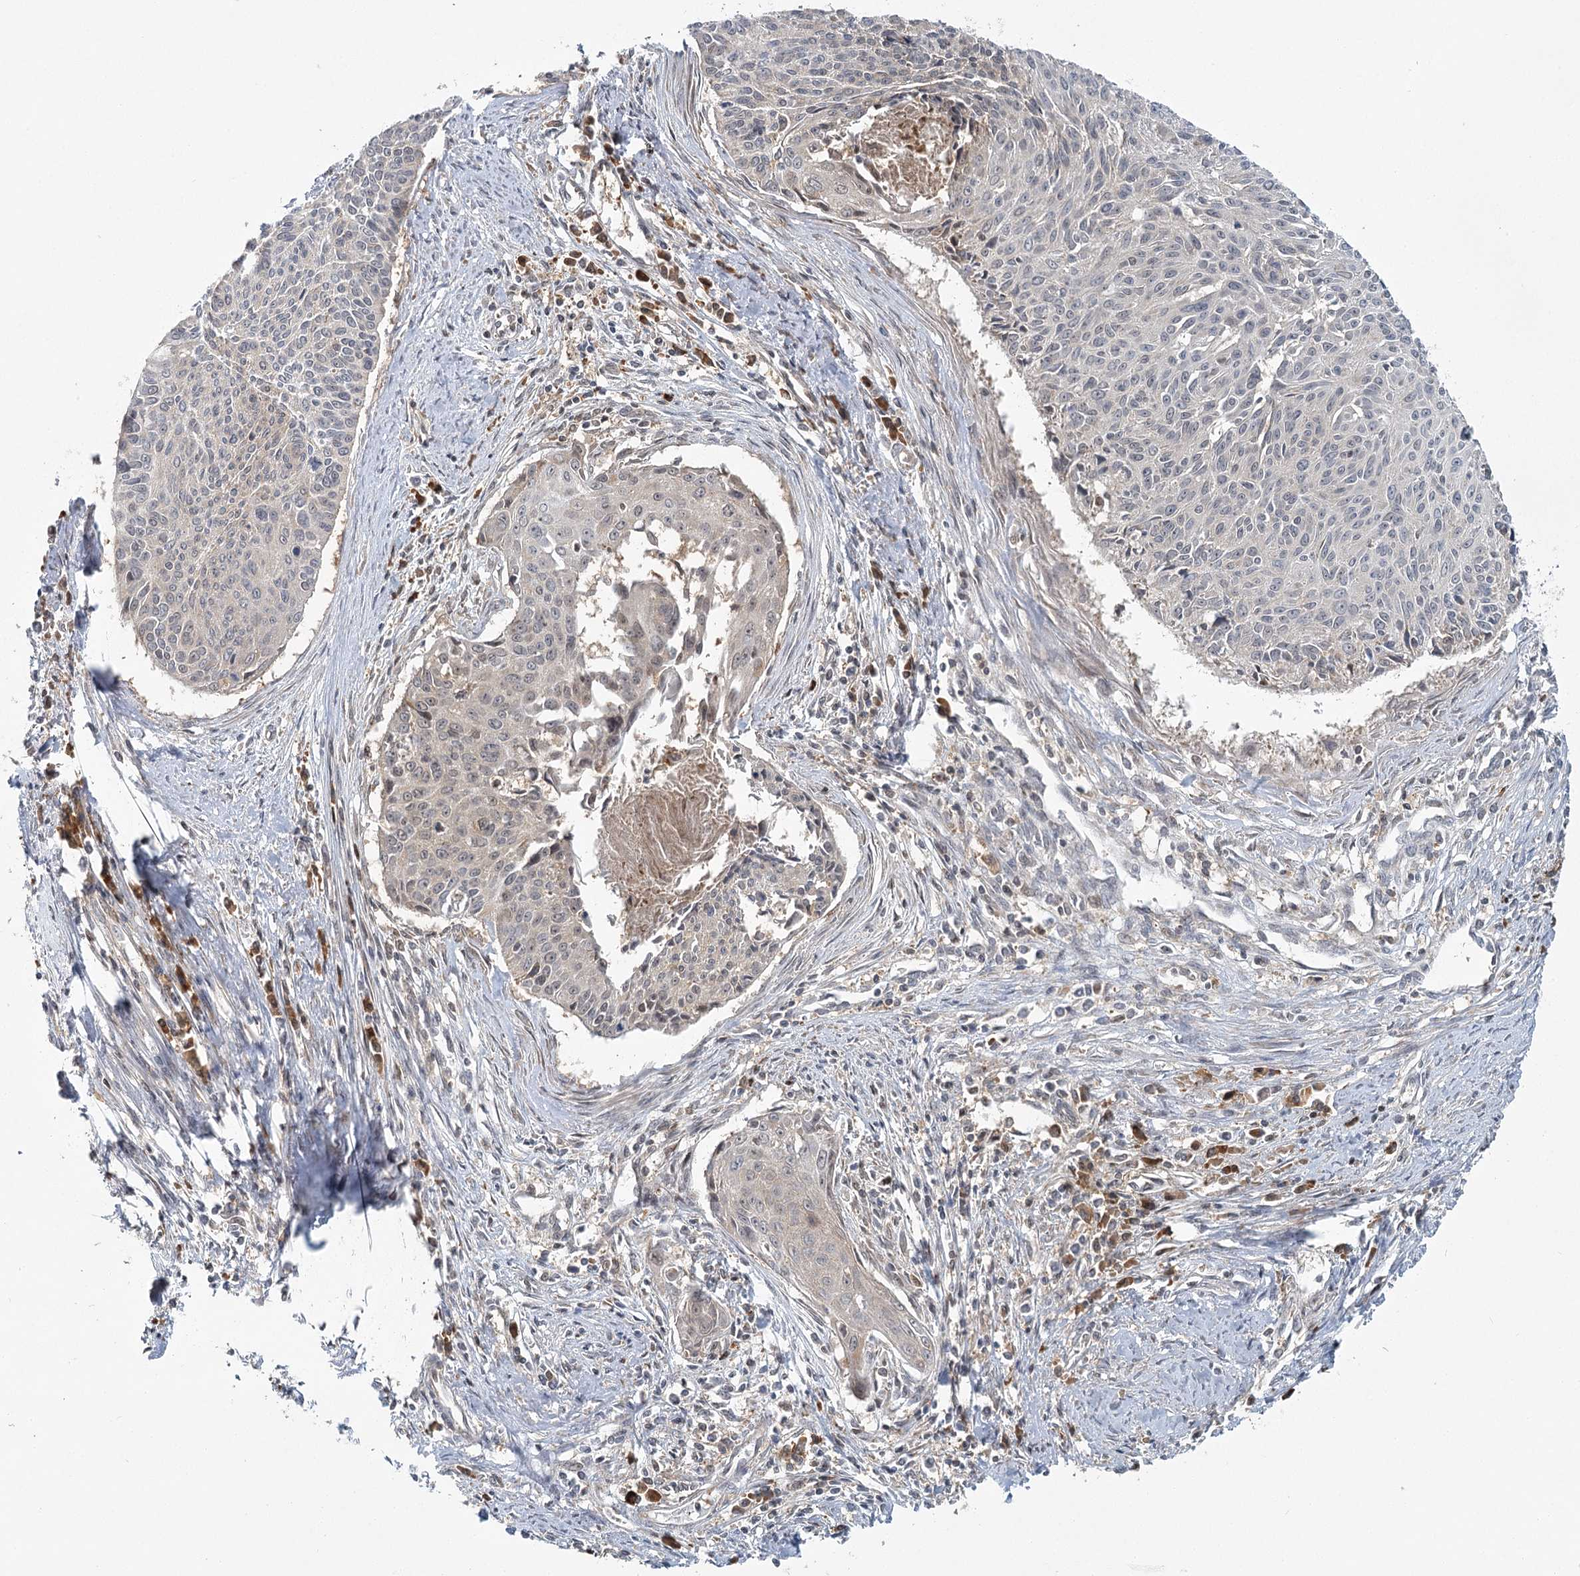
{"staining": {"intensity": "negative", "quantity": "none", "location": "none"}, "tissue": "cervical cancer", "cell_type": "Tumor cells", "image_type": "cancer", "snomed": [{"axis": "morphology", "description": "Squamous cell carcinoma, NOS"}, {"axis": "topography", "description": "Cervix"}], "caption": "Immunohistochemistry of cervical squamous cell carcinoma exhibits no expression in tumor cells.", "gene": "THNSL1", "patient": {"sex": "female", "age": 55}}